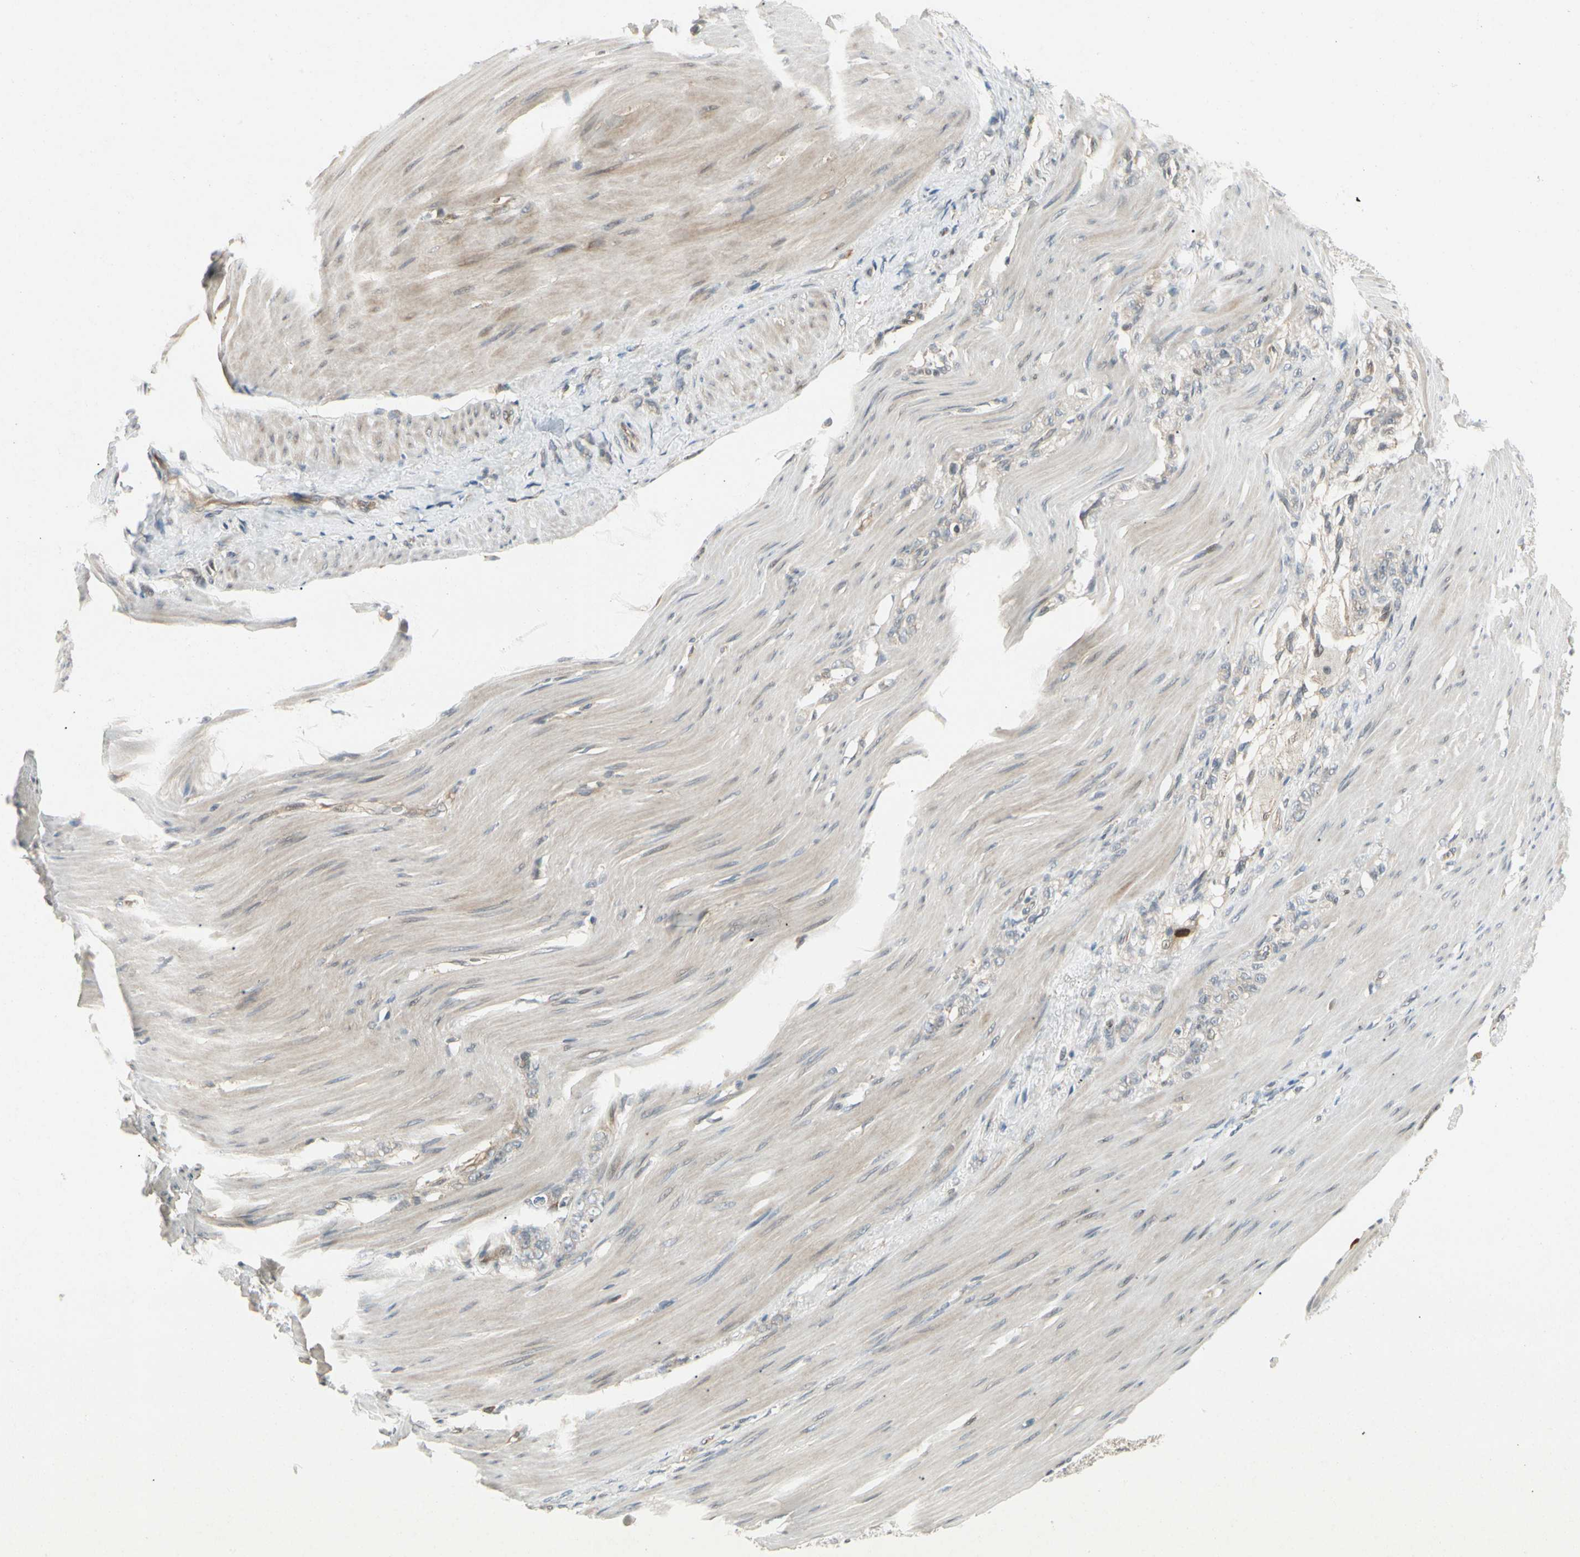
{"staining": {"intensity": "negative", "quantity": "none", "location": "none"}, "tissue": "stomach cancer", "cell_type": "Tumor cells", "image_type": "cancer", "snomed": [{"axis": "morphology", "description": "Adenocarcinoma, NOS"}, {"axis": "topography", "description": "Stomach"}], "caption": "Immunohistochemistry of human adenocarcinoma (stomach) displays no expression in tumor cells. (DAB (3,3'-diaminobenzidine) immunohistochemistry visualized using brightfield microscopy, high magnification).", "gene": "FNDC3B", "patient": {"sex": "male", "age": 82}}